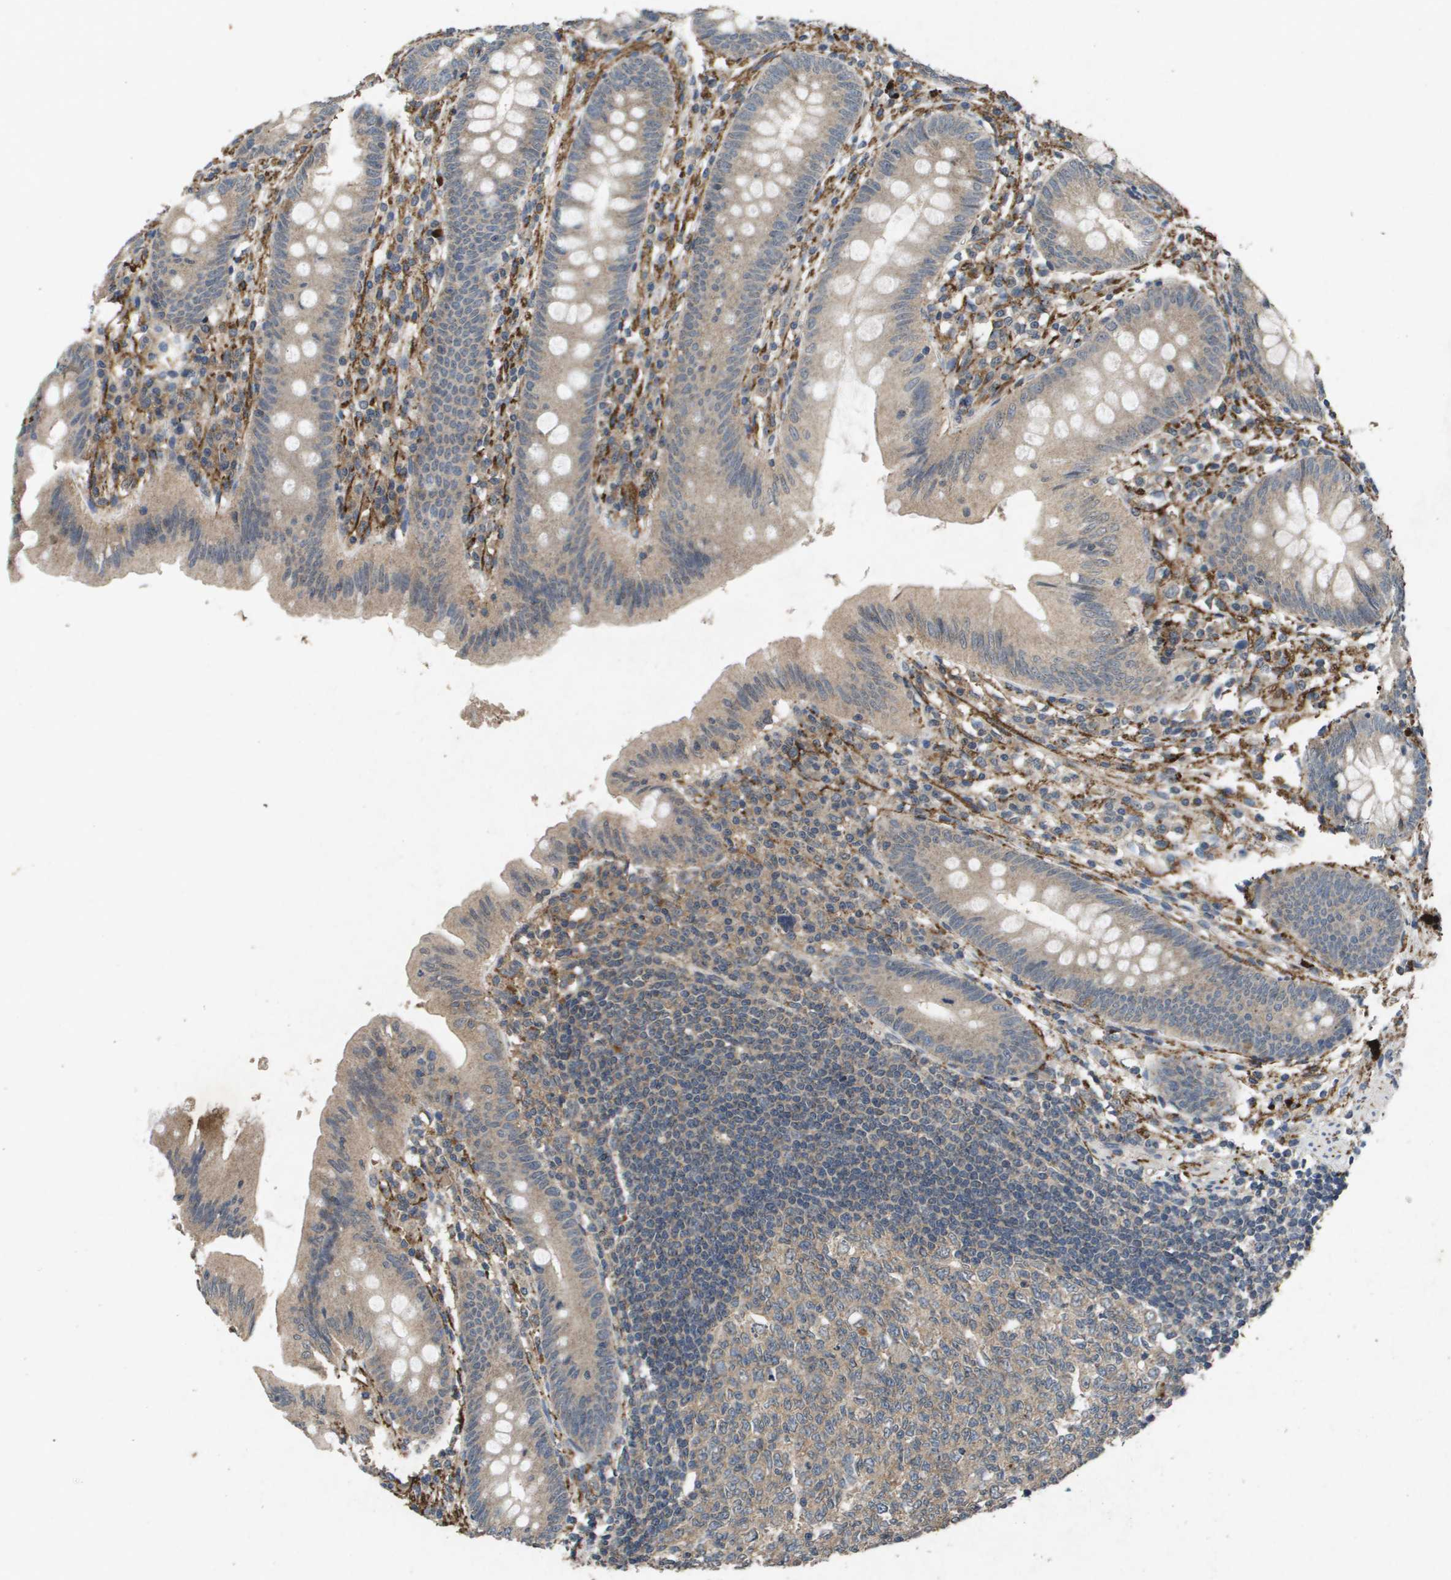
{"staining": {"intensity": "weak", "quantity": ">75%", "location": "cytoplasmic/membranous"}, "tissue": "appendix", "cell_type": "Glandular cells", "image_type": "normal", "snomed": [{"axis": "morphology", "description": "Normal tissue, NOS"}, {"axis": "topography", "description": "Appendix"}], "caption": "Glandular cells demonstrate weak cytoplasmic/membranous positivity in approximately >75% of cells in unremarkable appendix.", "gene": "PROC", "patient": {"sex": "male", "age": 56}}